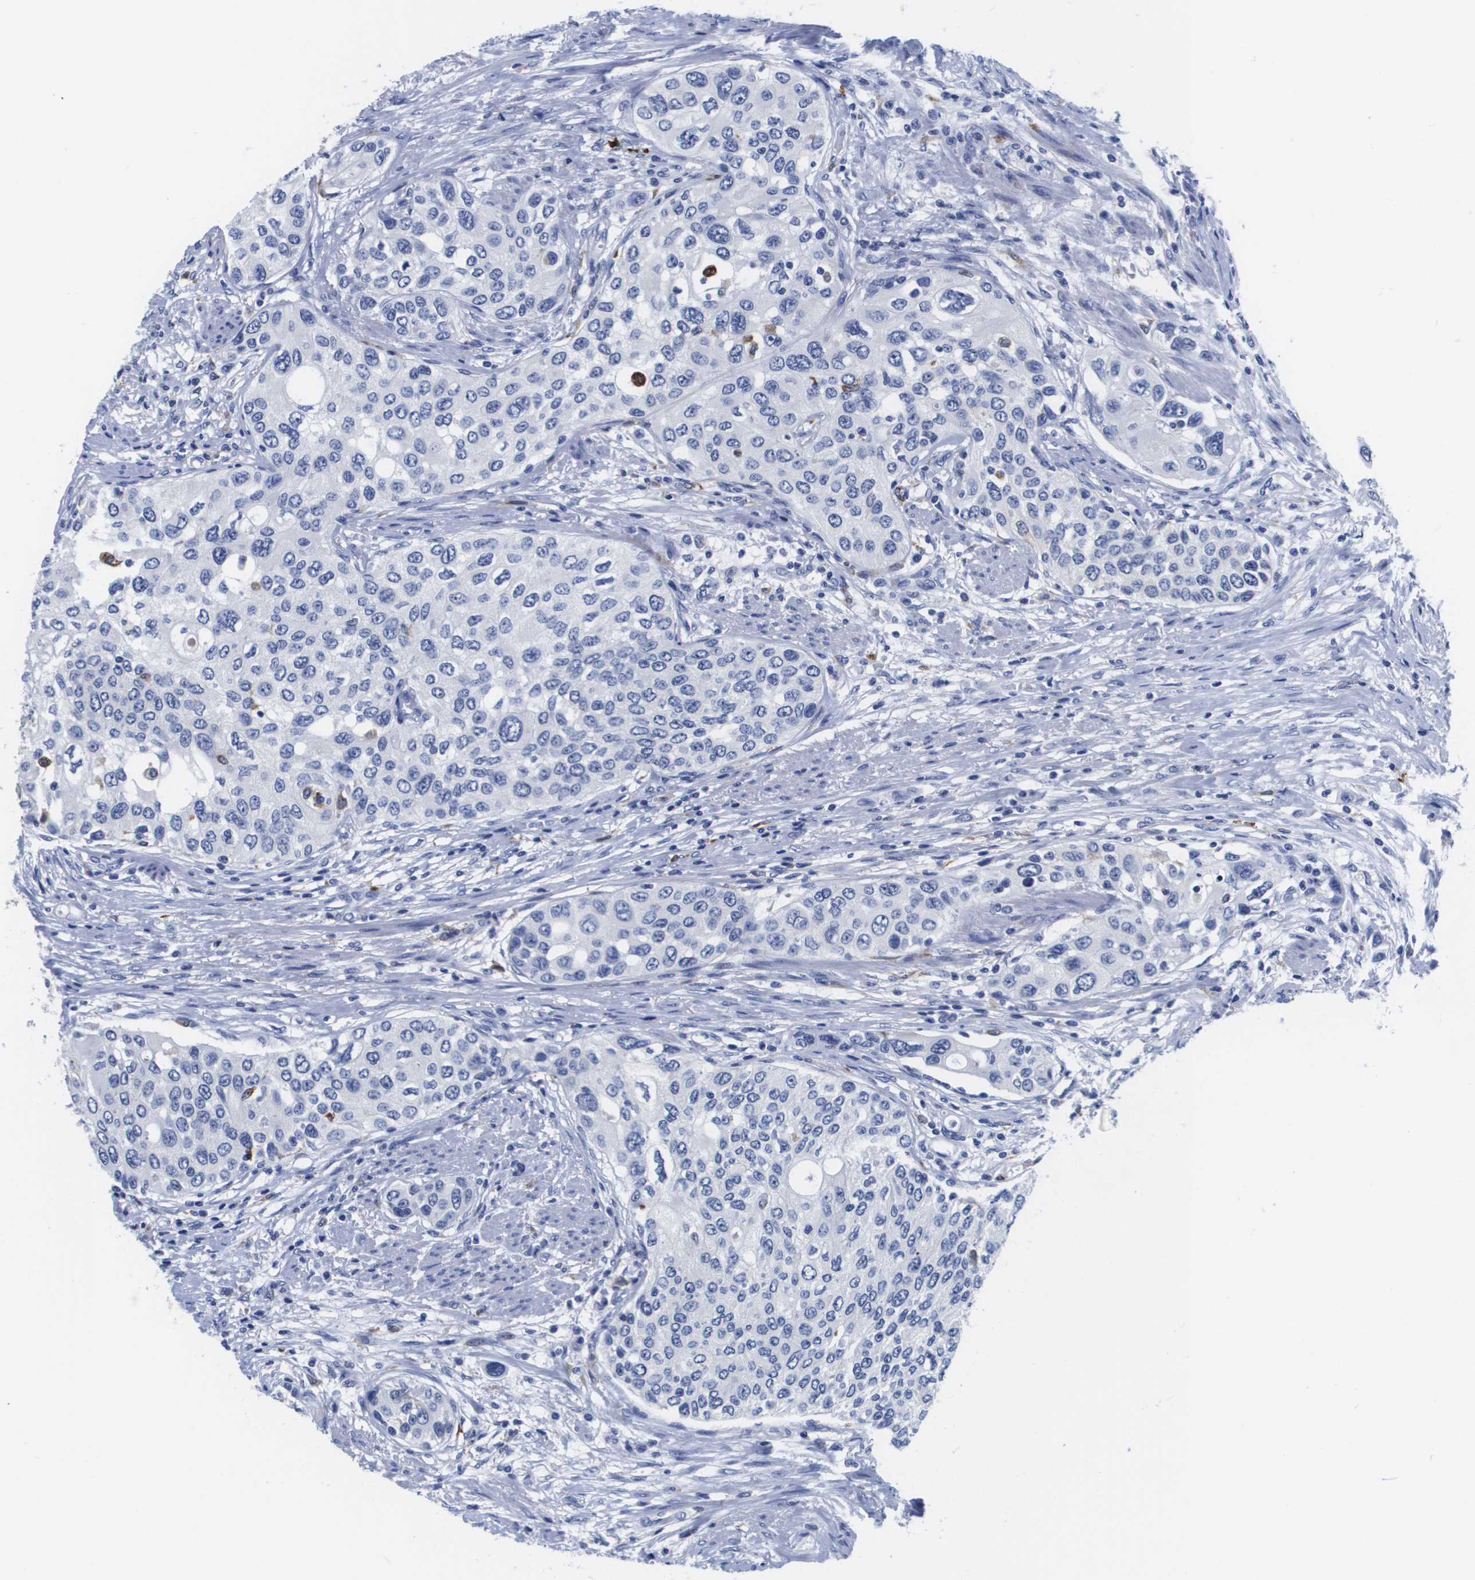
{"staining": {"intensity": "negative", "quantity": "none", "location": "none"}, "tissue": "urothelial cancer", "cell_type": "Tumor cells", "image_type": "cancer", "snomed": [{"axis": "morphology", "description": "Urothelial carcinoma, High grade"}, {"axis": "topography", "description": "Urinary bladder"}], "caption": "Tumor cells are negative for protein expression in human urothelial cancer.", "gene": "HMOX1", "patient": {"sex": "female", "age": 56}}